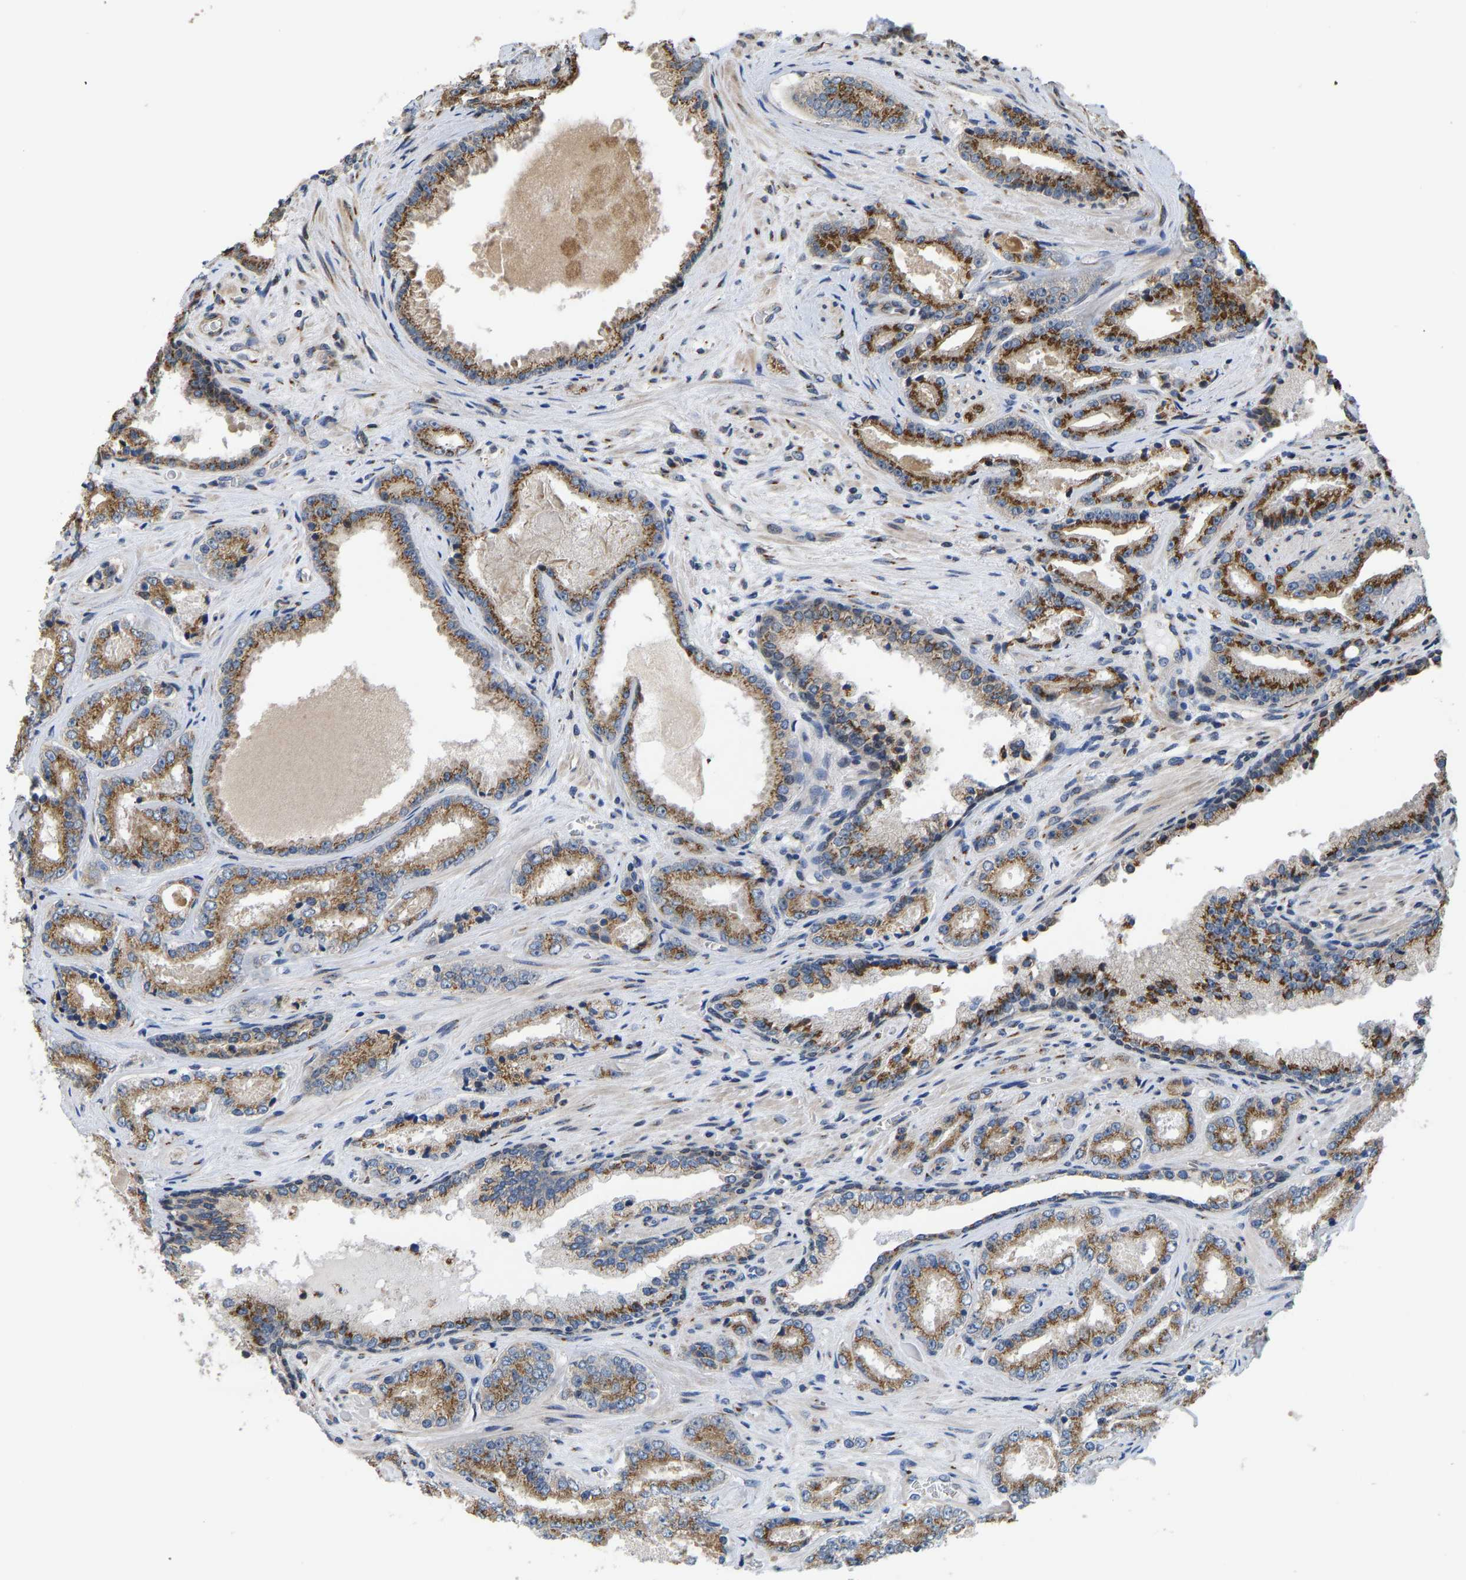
{"staining": {"intensity": "strong", "quantity": ">75%", "location": "cytoplasmic/membranous"}, "tissue": "prostate cancer", "cell_type": "Tumor cells", "image_type": "cancer", "snomed": [{"axis": "morphology", "description": "Adenocarcinoma, High grade"}, {"axis": "topography", "description": "Prostate"}], "caption": "Strong cytoplasmic/membranous expression is present in approximately >75% of tumor cells in prostate cancer (high-grade adenocarcinoma). Using DAB (brown) and hematoxylin (blue) stains, captured at high magnification using brightfield microscopy.", "gene": "YIPF4", "patient": {"sex": "male", "age": 71}}